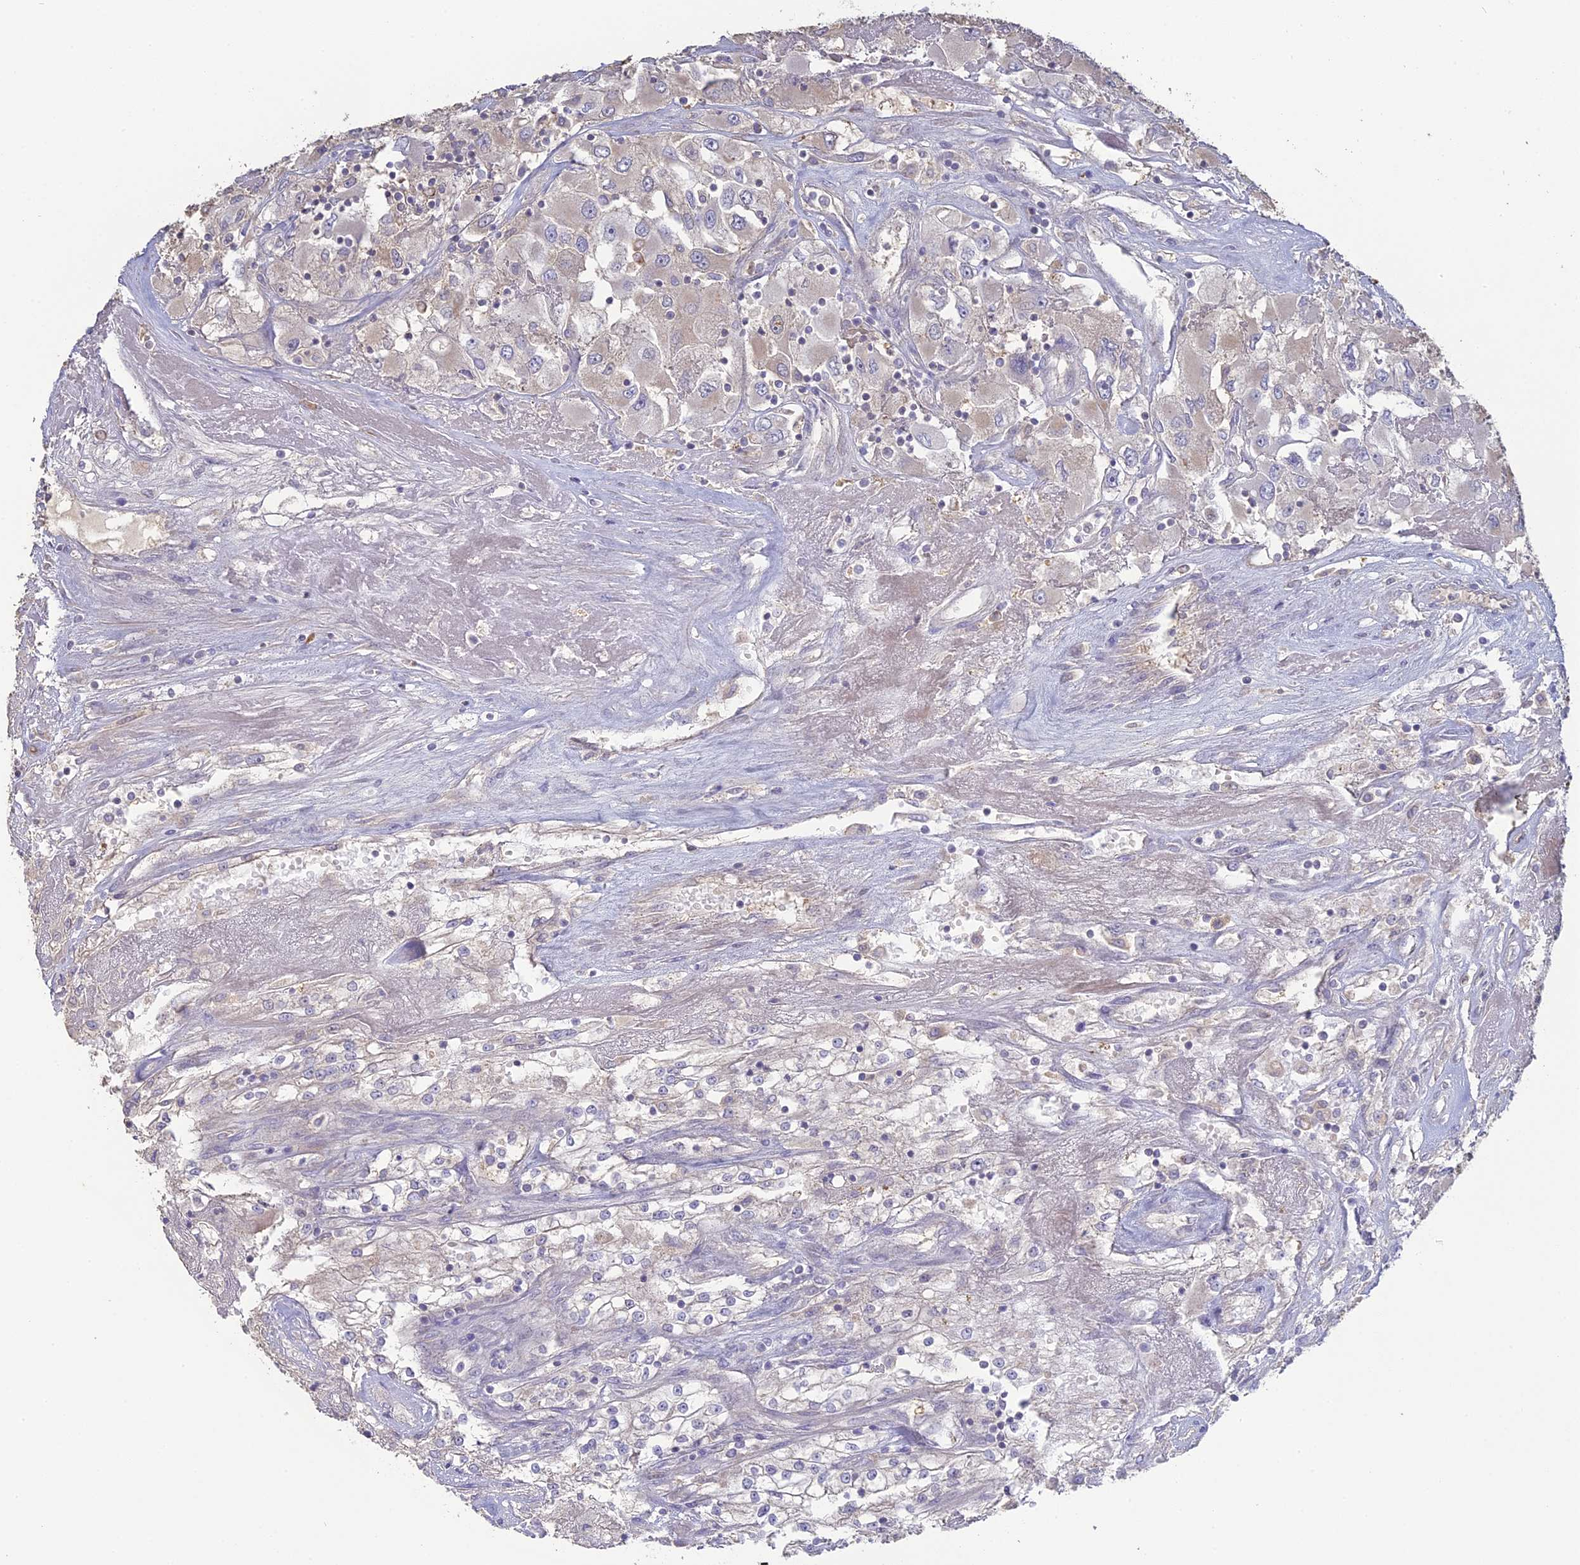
{"staining": {"intensity": "negative", "quantity": "none", "location": "none"}, "tissue": "renal cancer", "cell_type": "Tumor cells", "image_type": "cancer", "snomed": [{"axis": "morphology", "description": "Adenocarcinoma, NOS"}, {"axis": "topography", "description": "Kidney"}], "caption": "Immunohistochemical staining of renal adenocarcinoma demonstrates no significant positivity in tumor cells.", "gene": "SFT2D2", "patient": {"sex": "female", "age": 52}}